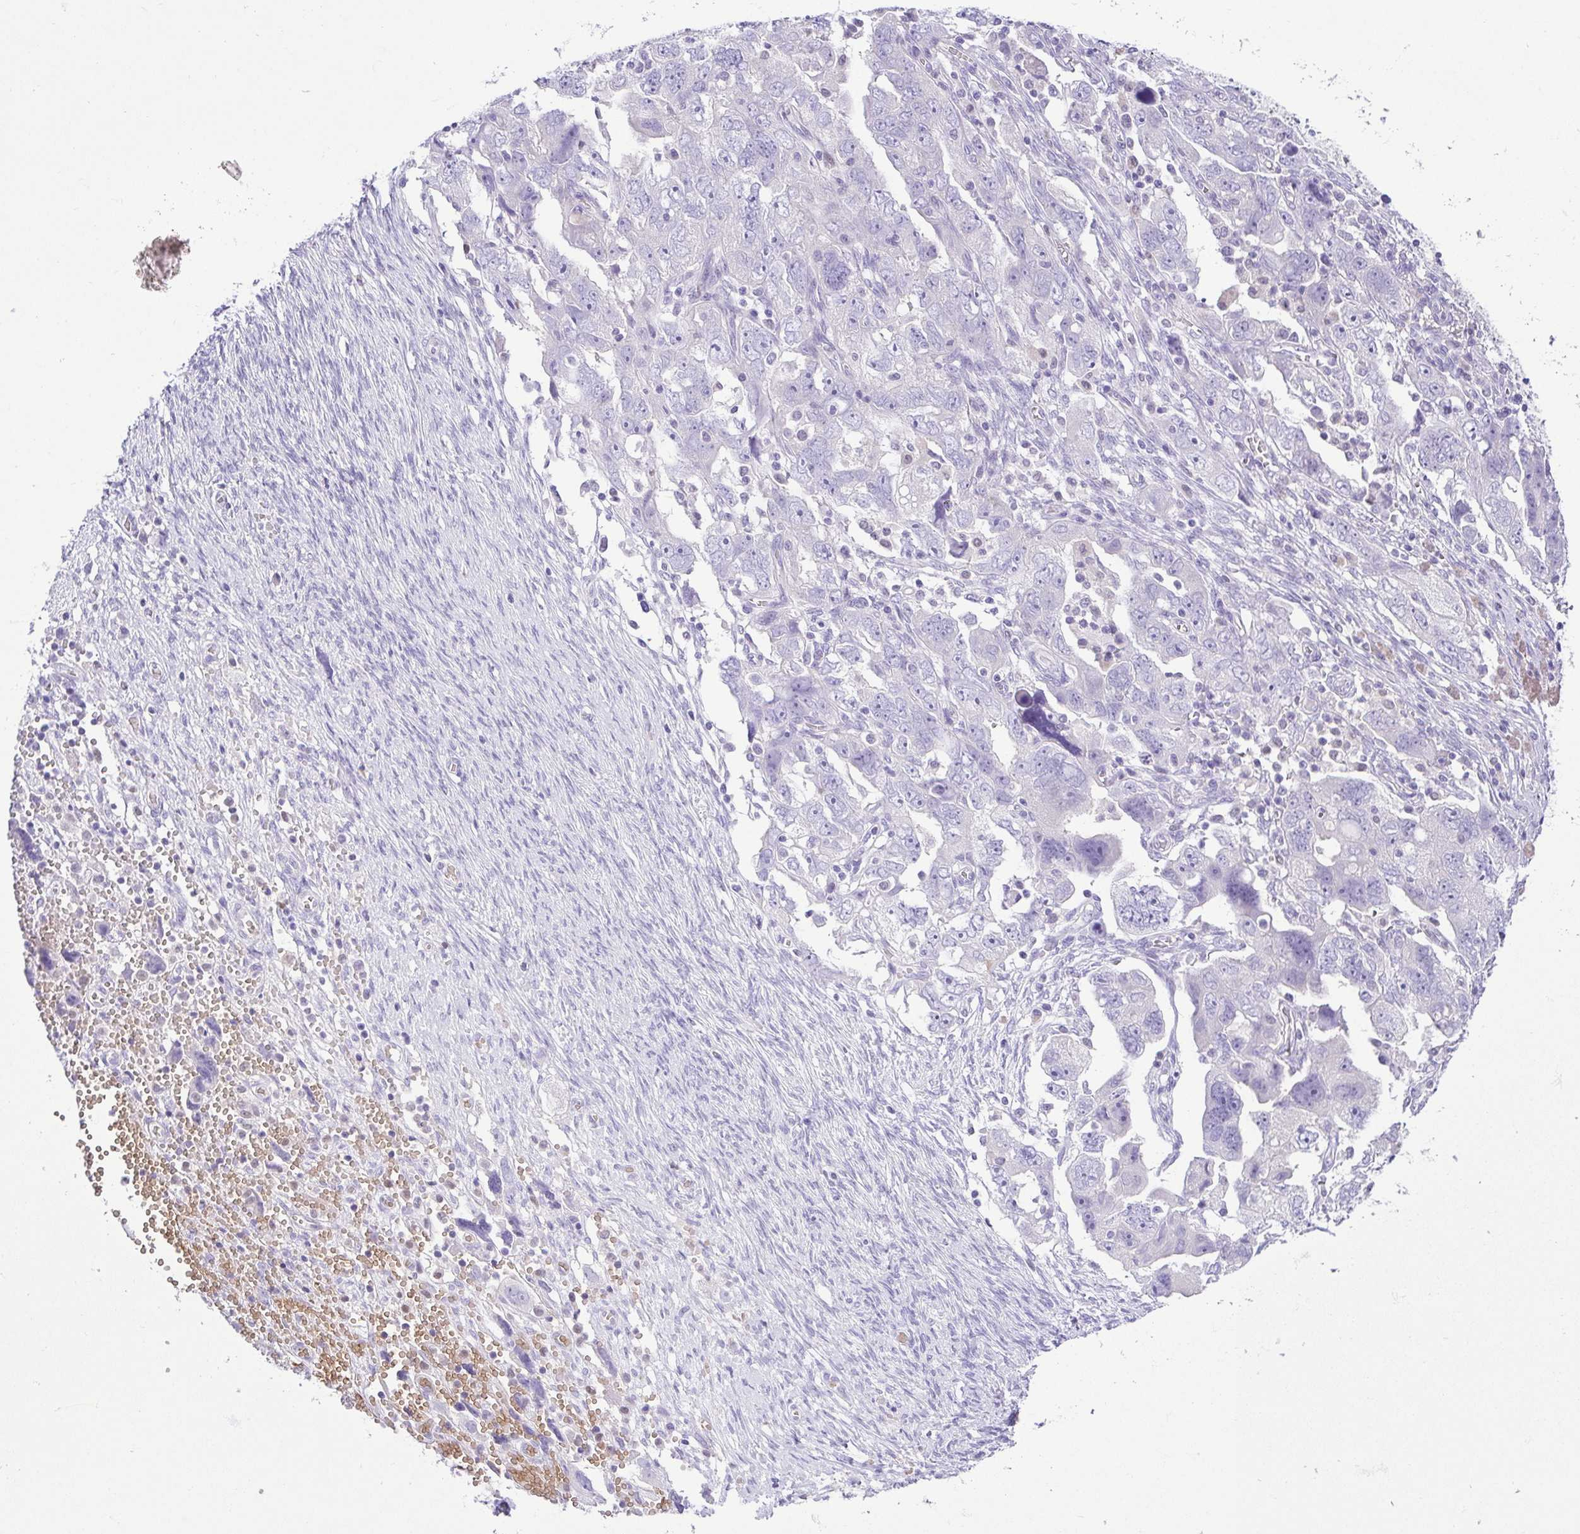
{"staining": {"intensity": "negative", "quantity": "none", "location": "none"}, "tissue": "ovarian cancer", "cell_type": "Tumor cells", "image_type": "cancer", "snomed": [{"axis": "morphology", "description": "Carcinoma, NOS"}, {"axis": "morphology", "description": "Cystadenocarcinoma, serous, NOS"}, {"axis": "topography", "description": "Ovary"}], "caption": "This is an immunohistochemistry (IHC) photomicrograph of serous cystadenocarcinoma (ovarian). There is no expression in tumor cells.", "gene": "EPB42", "patient": {"sex": "female", "age": 69}}